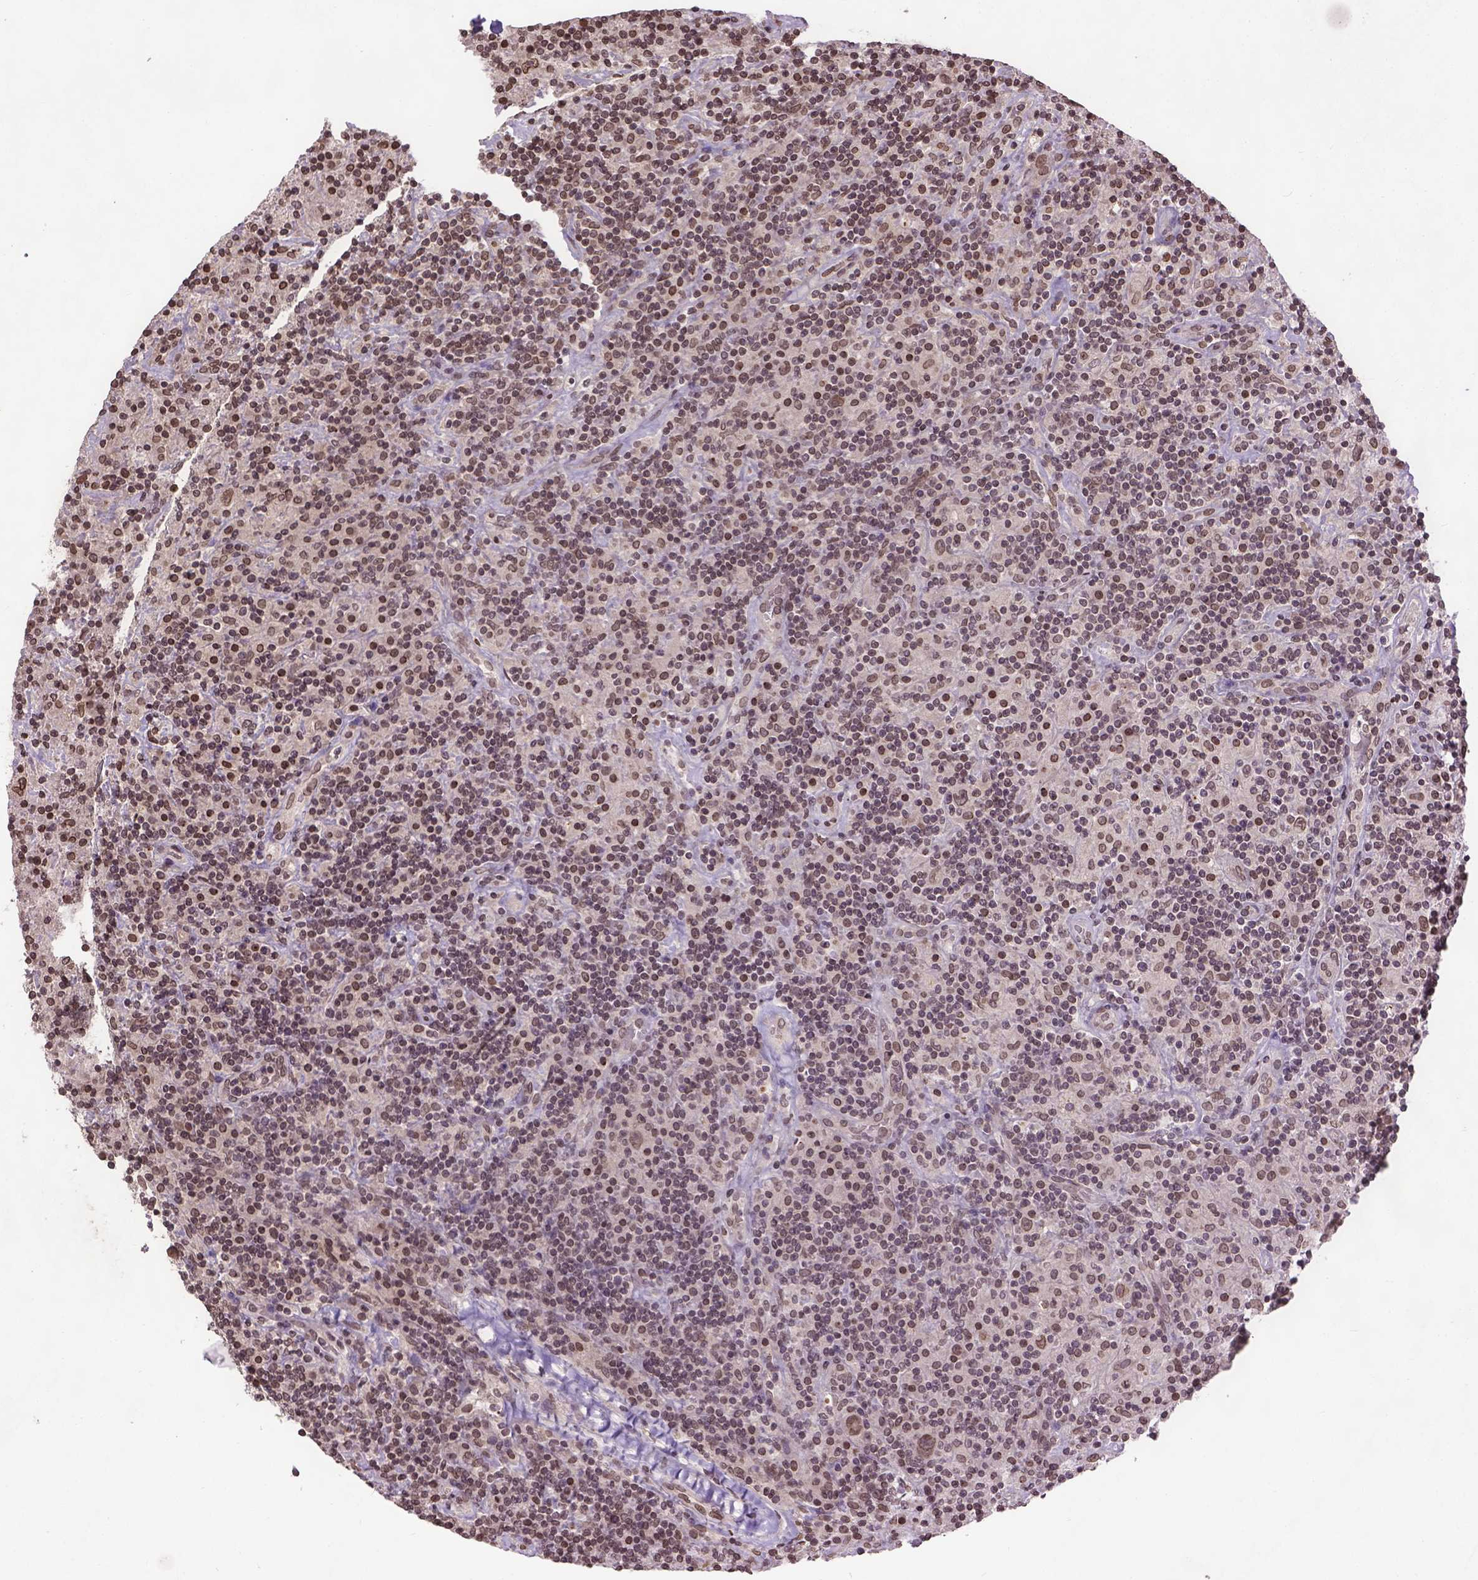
{"staining": {"intensity": "moderate", "quantity": ">75%", "location": "nuclear"}, "tissue": "lymphoma", "cell_type": "Tumor cells", "image_type": "cancer", "snomed": [{"axis": "morphology", "description": "Hodgkin's disease, NOS"}, {"axis": "topography", "description": "Lymph node"}], "caption": "A high-resolution photomicrograph shows IHC staining of Hodgkin's disease, which demonstrates moderate nuclear expression in approximately >75% of tumor cells. Using DAB (brown) and hematoxylin (blue) stains, captured at high magnification using brightfield microscopy.", "gene": "BANF1", "patient": {"sex": "male", "age": 70}}